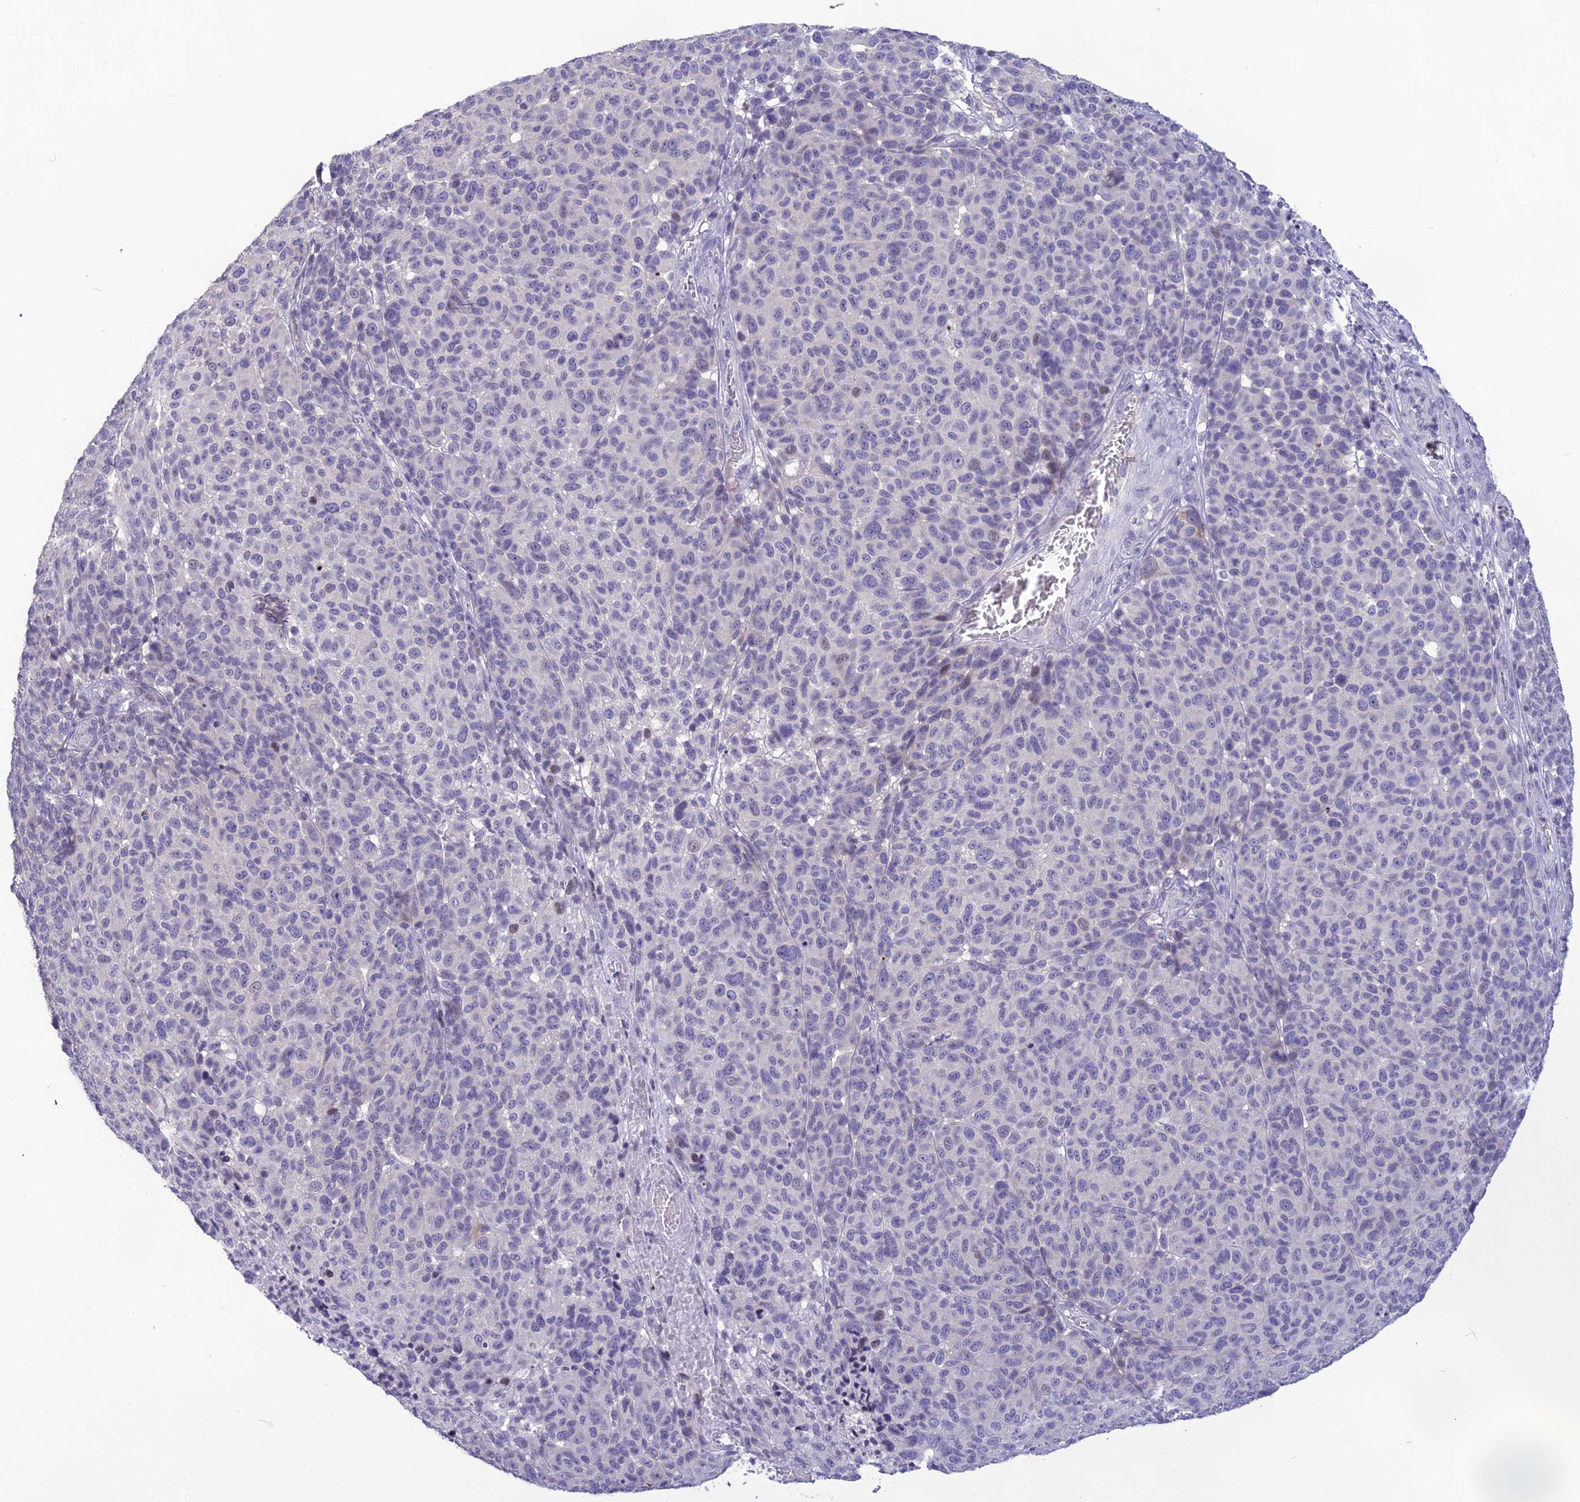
{"staining": {"intensity": "negative", "quantity": "none", "location": "none"}, "tissue": "melanoma", "cell_type": "Tumor cells", "image_type": "cancer", "snomed": [{"axis": "morphology", "description": "Malignant melanoma, NOS"}, {"axis": "topography", "description": "Skin"}], "caption": "A high-resolution photomicrograph shows immunohistochemistry staining of malignant melanoma, which displays no significant expression in tumor cells. (Immunohistochemistry, brightfield microscopy, high magnification).", "gene": "TMEM134", "patient": {"sex": "male", "age": 49}}